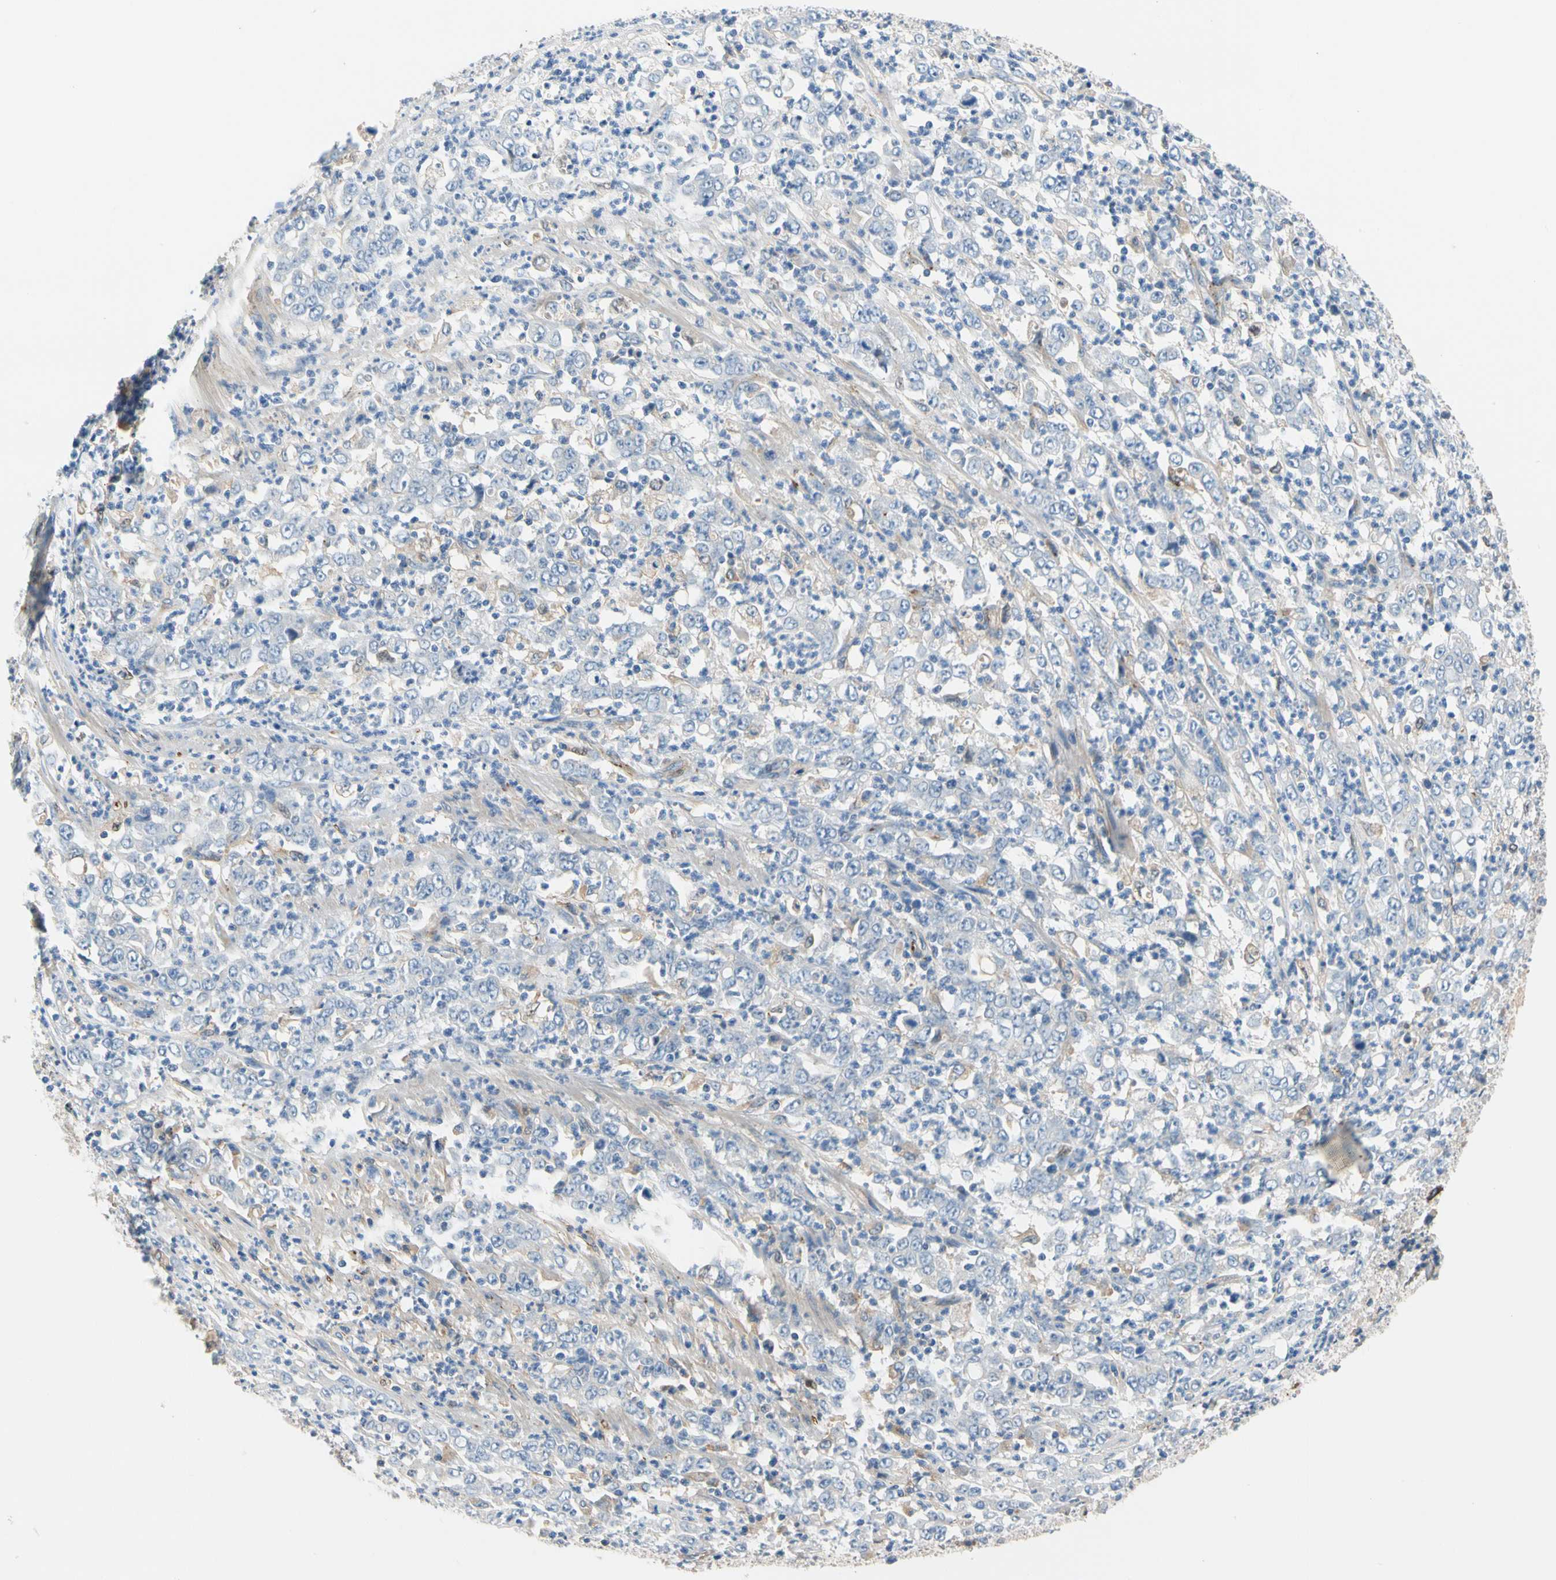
{"staining": {"intensity": "negative", "quantity": "none", "location": "none"}, "tissue": "stomach cancer", "cell_type": "Tumor cells", "image_type": "cancer", "snomed": [{"axis": "morphology", "description": "Adenocarcinoma, NOS"}, {"axis": "topography", "description": "Stomach, lower"}], "caption": "Photomicrograph shows no significant protein staining in tumor cells of adenocarcinoma (stomach).", "gene": "ENTREP3", "patient": {"sex": "female", "age": 71}}